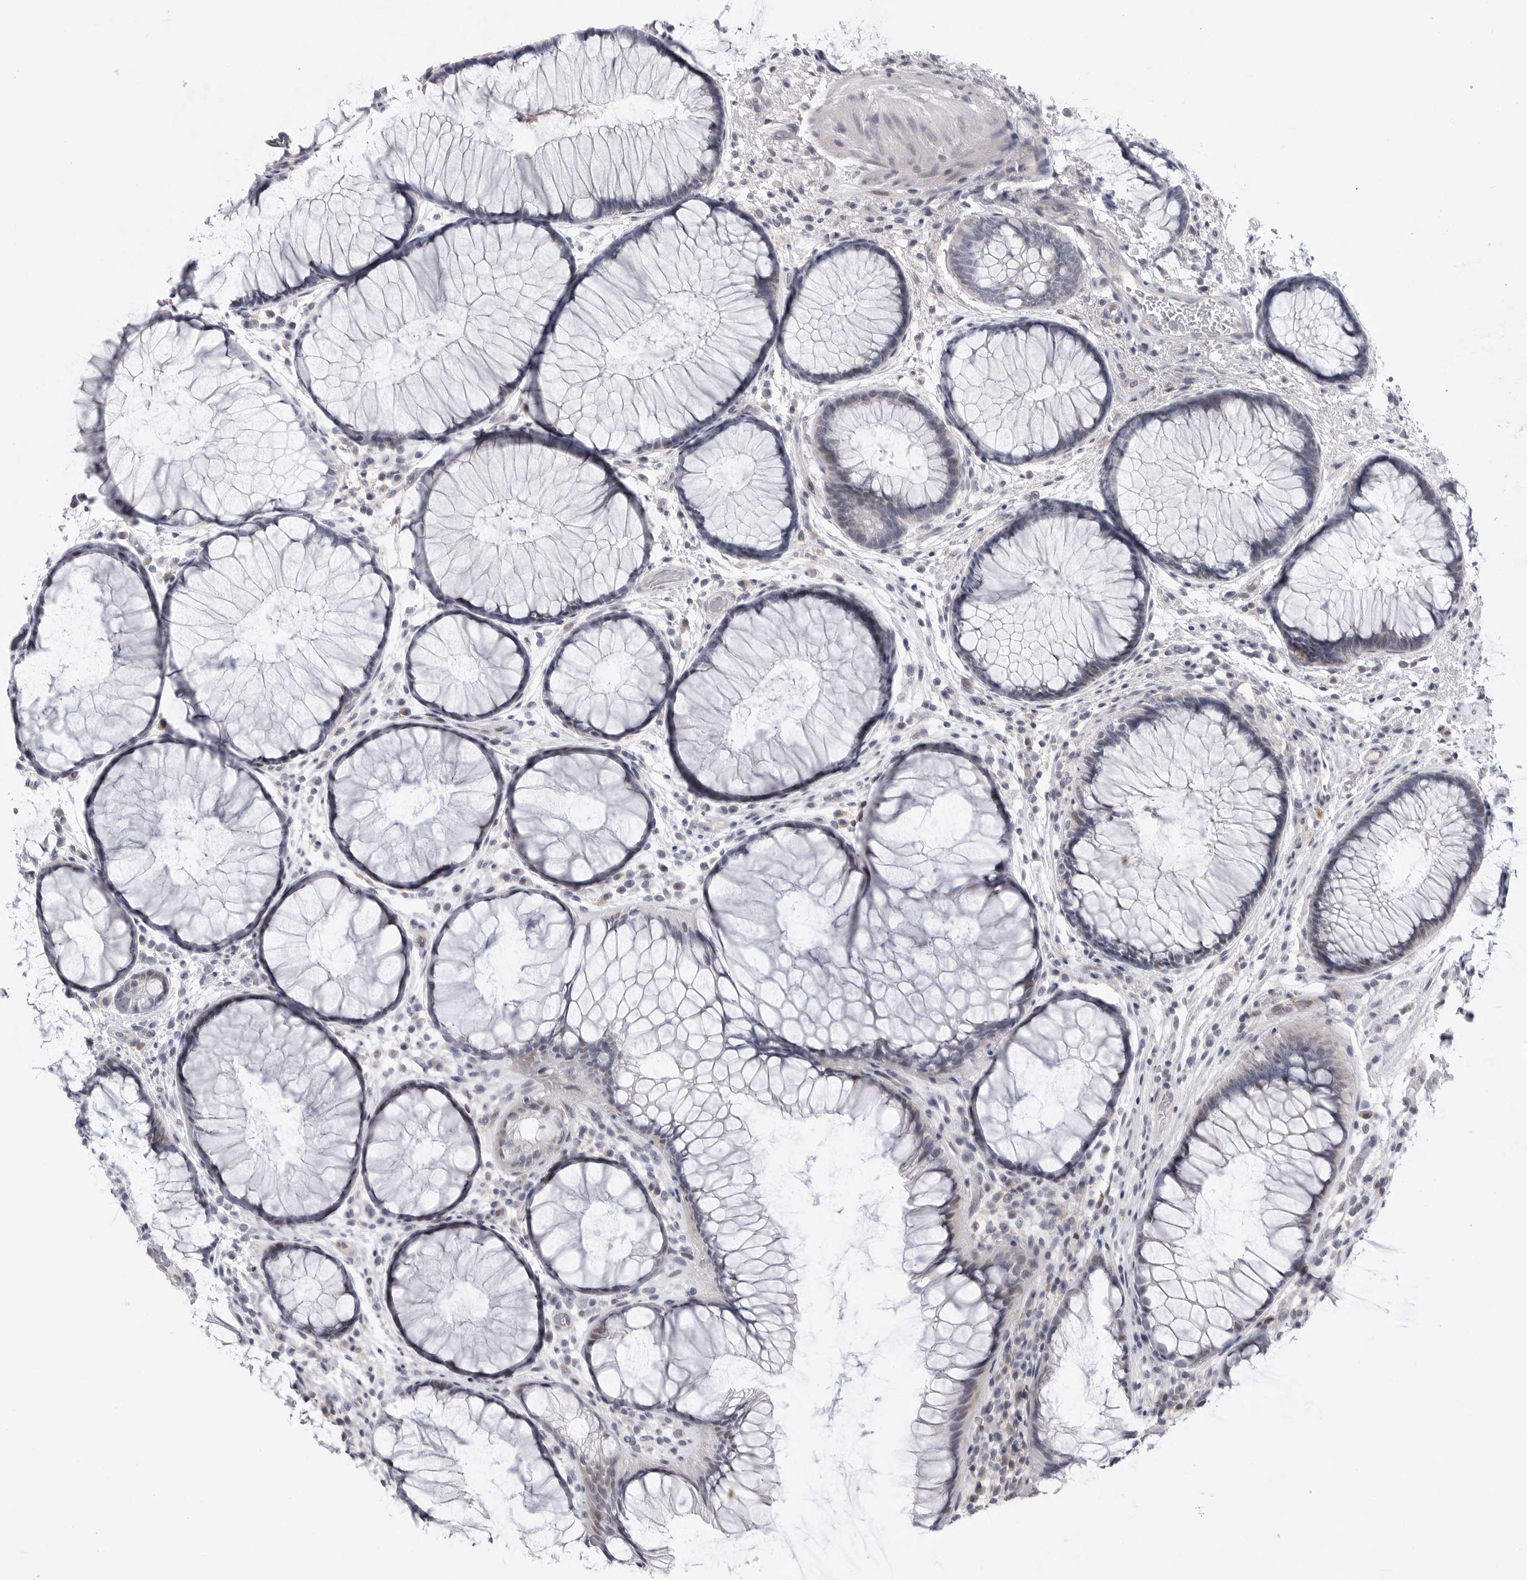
{"staining": {"intensity": "negative", "quantity": "none", "location": "none"}, "tissue": "rectum", "cell_type": "Glandular cells", "image_type": "normal", "snomed": [{"axis": "morphology", "description": "Normal tissue, NOS"}, {"axis": "topography", "description": "Rectum"}], "caption": "Immunohistochemistry (IHC) micrograph of benign rectum: rectum stained with DAB (3,3'-diaminobenzidine) shows no significant protein staining in glandular cells.", "gene": "FBXO43", "patient": {"sex": "male", "age": 51}}